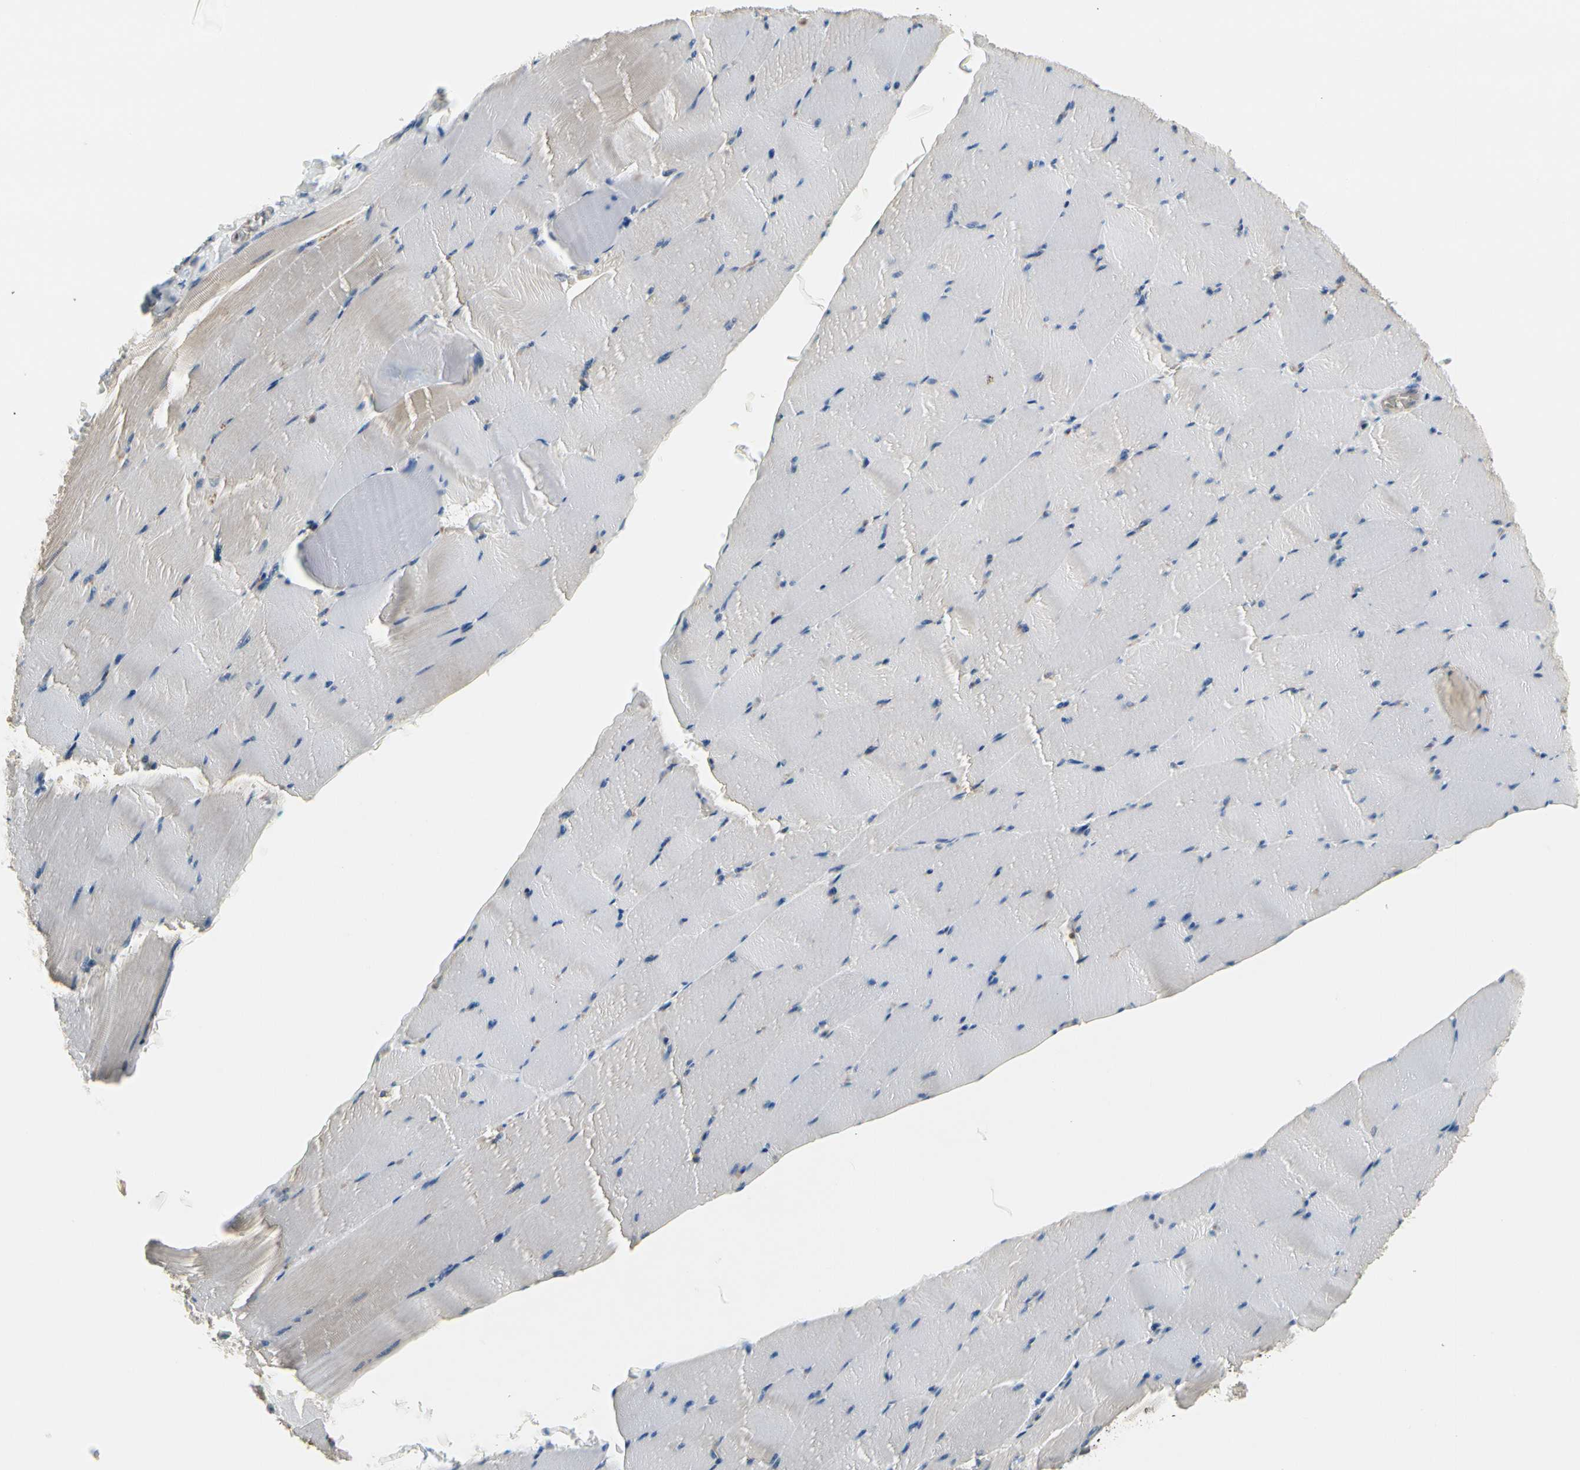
{"staining": {"intensity": "moderate", "quantity": "<25%", "location": "cytoplasmic/membranous"}, "tissue": "skeletal muscle", "cell_type": "Myocytes", "image_type": "normal", "snomed": [{"axis": "morphology", "description": "Normal tissue, NOS"}, {"axis": "topography", "description": "Skeletal muscle"}], "caption": "Brown immunohistochemical staining in unremarkable skeletal muscle shows moderate cytoplasmic/membranous expression in approximately <25% of myocytes. (brown staining indicates protein expression, while blue staining denotes nuclei).", "gene": "CFAP36", "patient": {"sex": "male", "age": 62}}